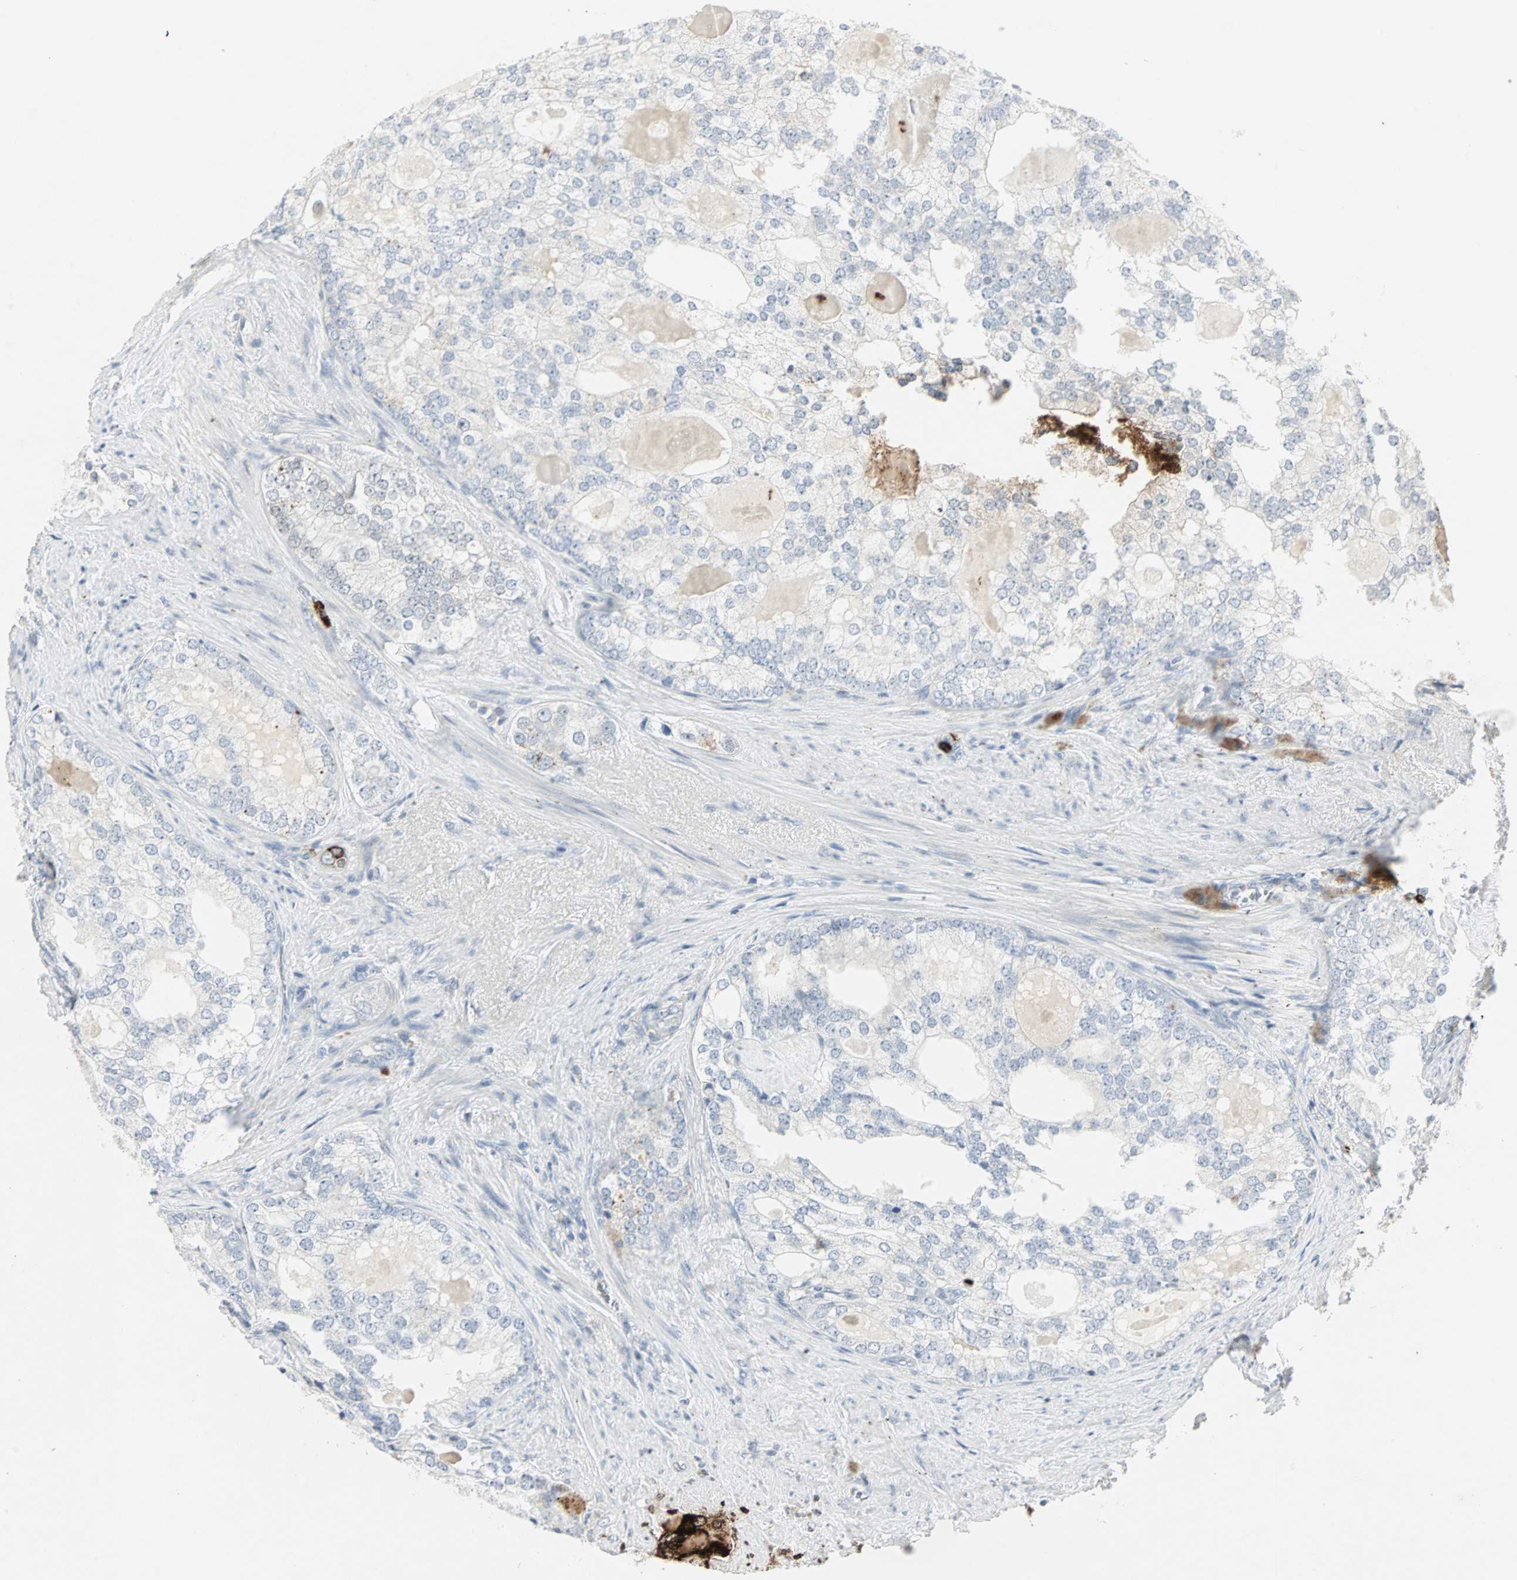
{"staining": {"intensity": "negative", "quantity": "none", "location": "none"}, "tissue": "prostate cancer", "cell_type": "Tumor cells", "image_type": "cancer", "snomed": [{"axis": "morphology", "description": "Adenocarcinoma, High grade"}, {"axis": "topography", "description": "Prostate"}], "caption": "Immunohistochemistry (IHC) image of prostate cancer (high-grade adenocarcinoma) stained for a protein (brown), which shows no positivity in tumor cells.", "gene": "CEACAM6", "patient": {"sex": "male", "age": 66}}